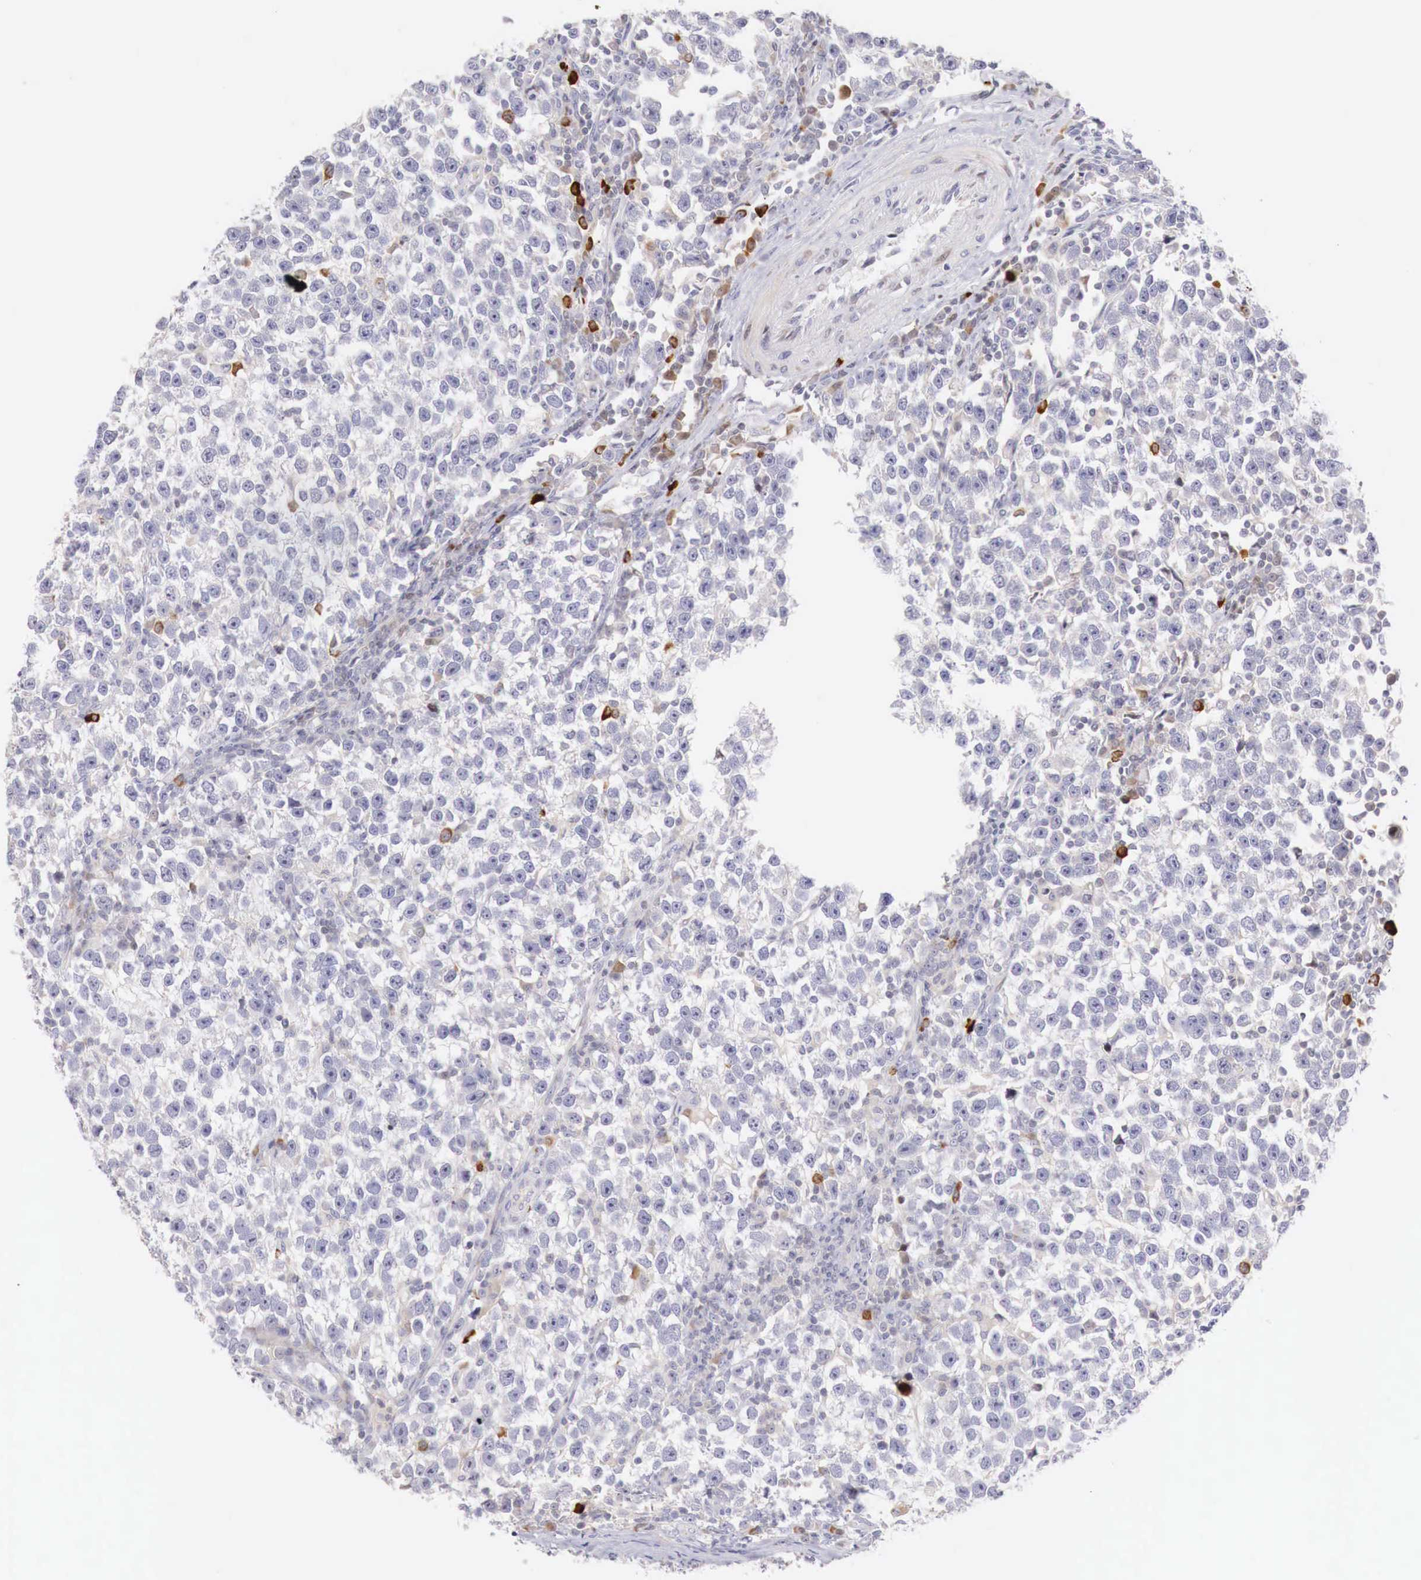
{"staining": {"intensity": "negative", "quantity": "none", "location": "none"}, "tissue": "testis cancer", "cell_type": "Tumor cells", "image_type": "cancer", "snomed": [{"axis": "morphology", "description": "Seminoma, NOS"}, {"axis": "topography", "description": "Testis"}], "caption": "A photomicrograph of human testis cancer is negative for staining in tumor cells.", "gene": "CLCN5", "patient": {"sex": "male", "age": 43}}